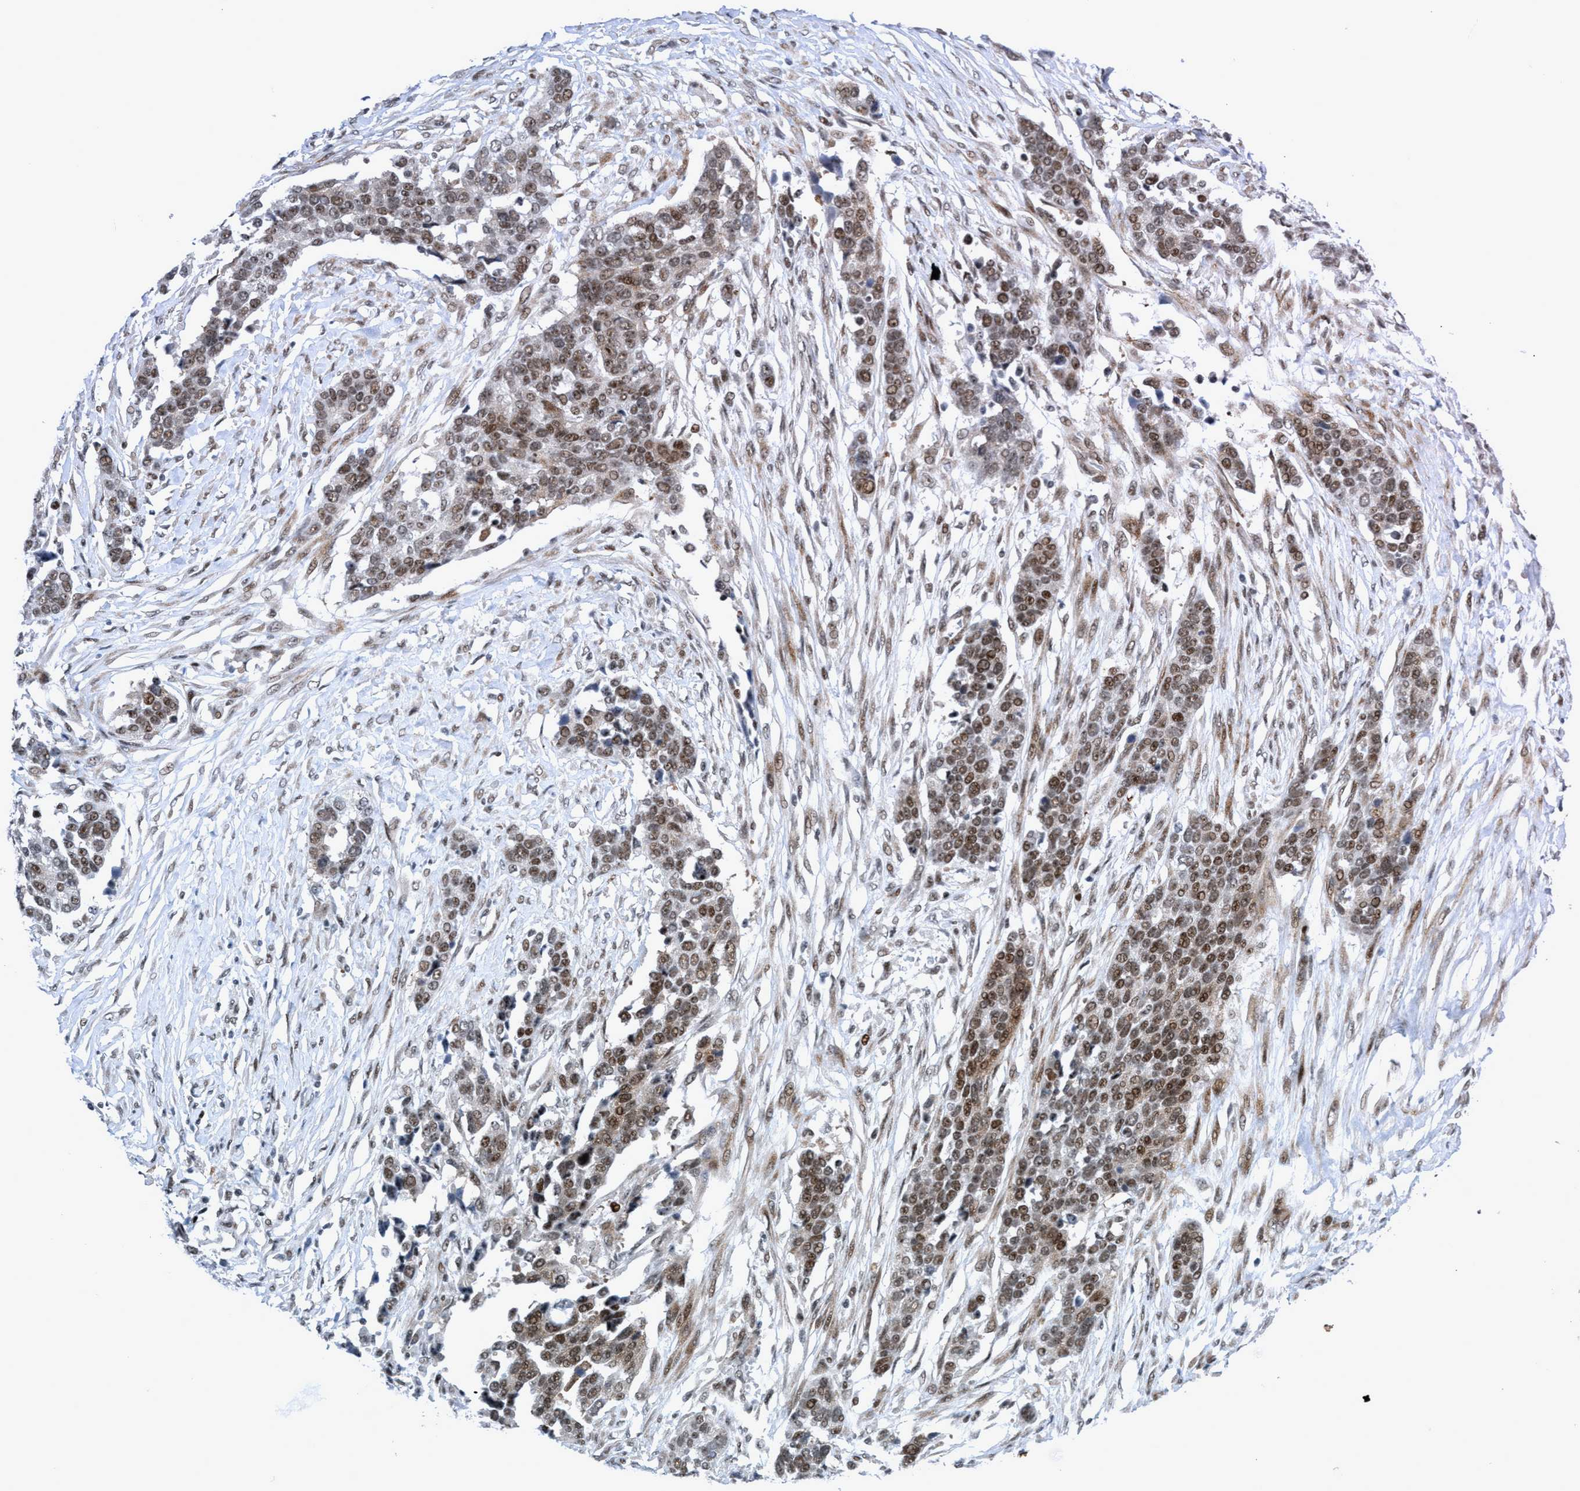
{"staining": {"intensity": "moderate", "quantity": ">75%", "location": "nuclear"}, "tissue": "ovarian cancer", "cell_type": "Tumor cells", "image_type": "cancer", "snomed": [{"axis": "morphology", "description": "Cystadenocarcinoma, serous, NOS"}, {"axis": "topography", "description": "Ovary"}], "caption": "A brown stain shows moderate nuclear staining of a protein in serous cystadenocarcinoma (ovarian) tumor cells.", "gene": "CWC27", "patient": {"sex": "female", "age": 44}}